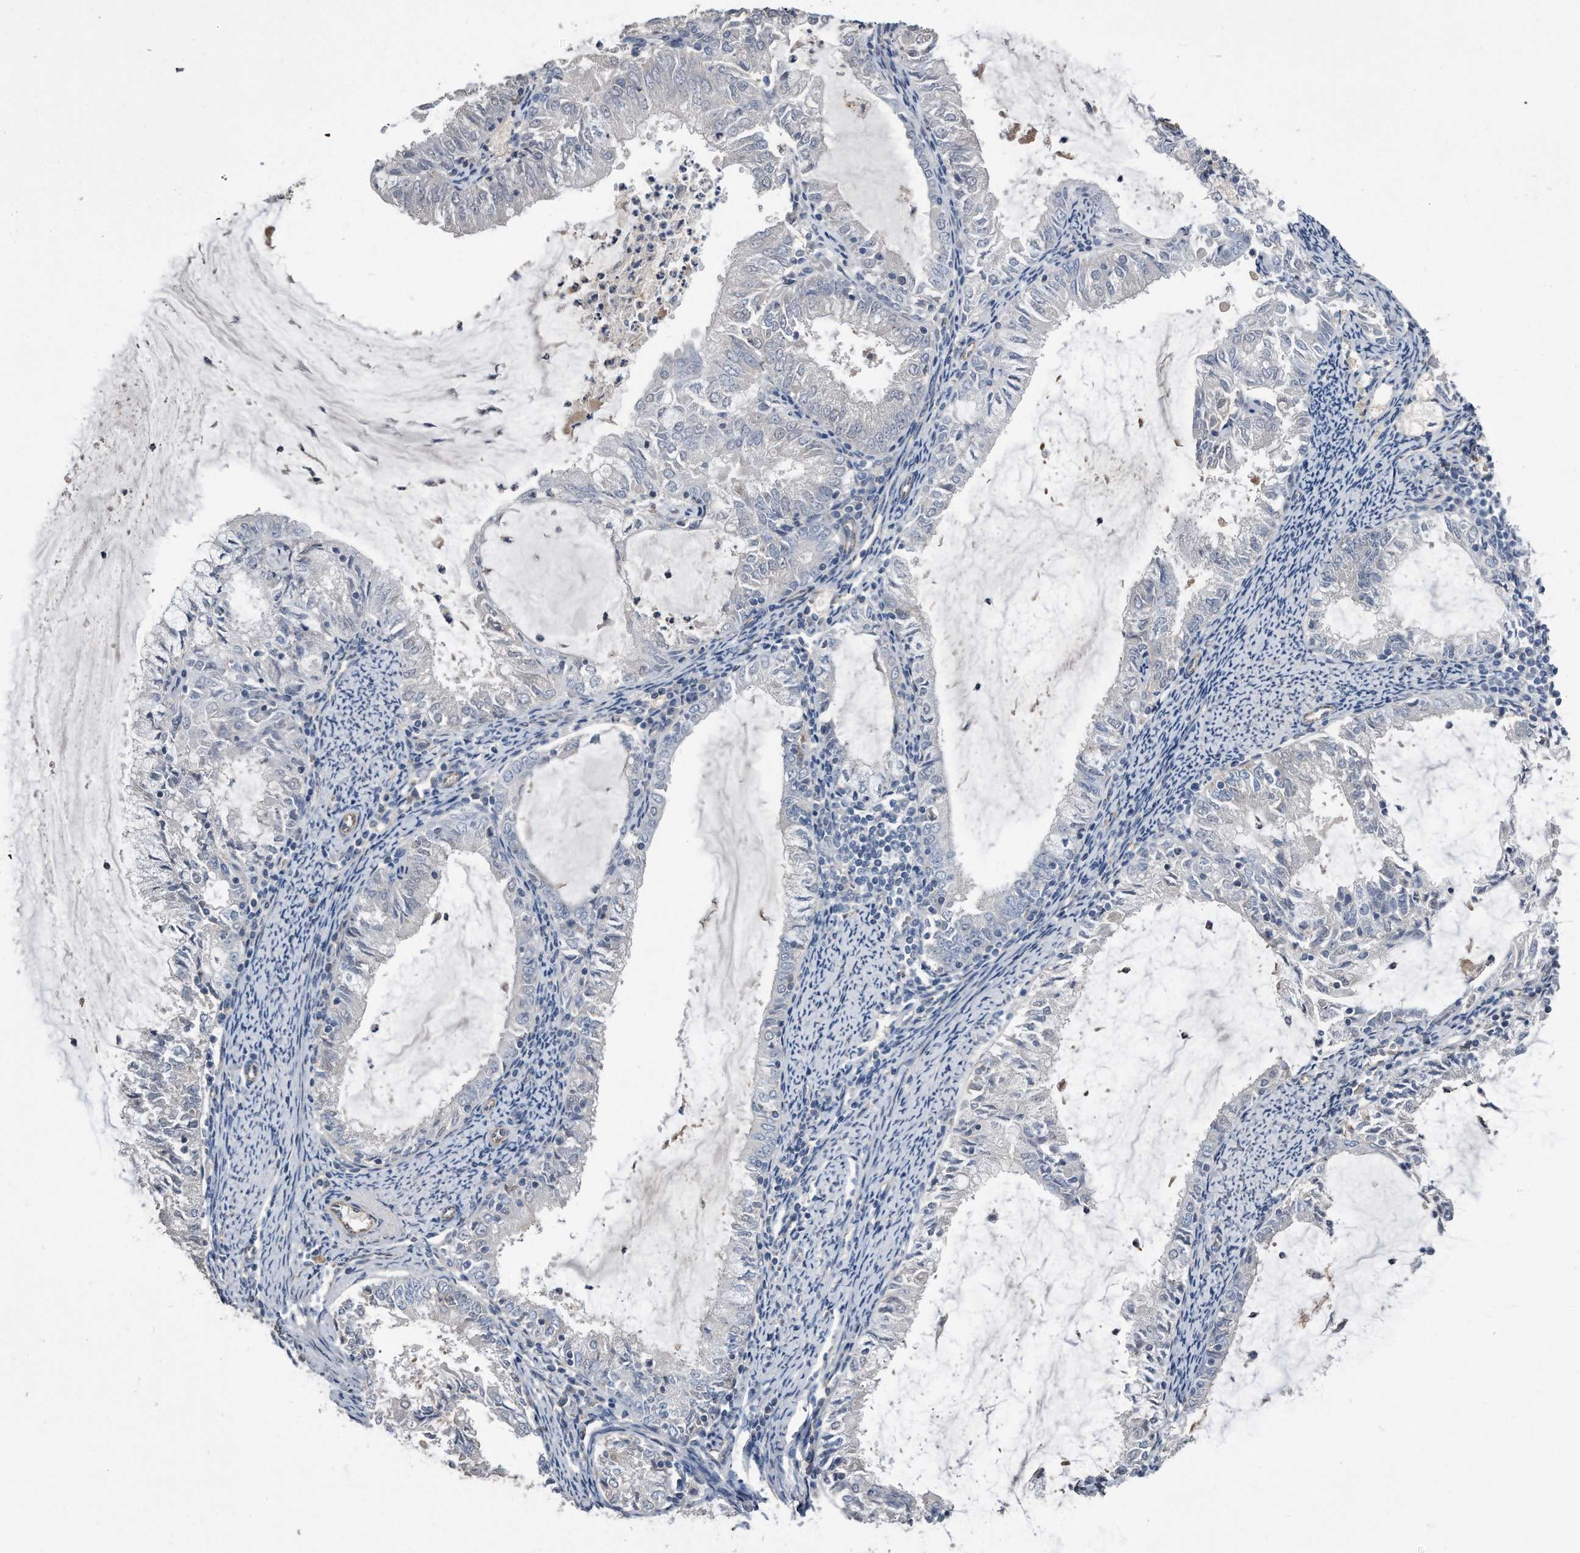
{"staining": {"intensity": "negative", "quantity": "none", "location": "none"}, "tissue": "endometrial cancer", "cell_type": "Tumor cells", "image_type": "cancer", "snomed": [{"axis": "morphology", "description": "Adenocarcinoma, NOS"}, {"axis": "topography", "description": "Endometrium"}], "caption": "This is an immunohistochemistry (IHC) histopathology image of human endometrial cancer. There is no positivity in tumor cells.", "gene": "GPC1", "patient": {"sex": "female", "age": 57}}